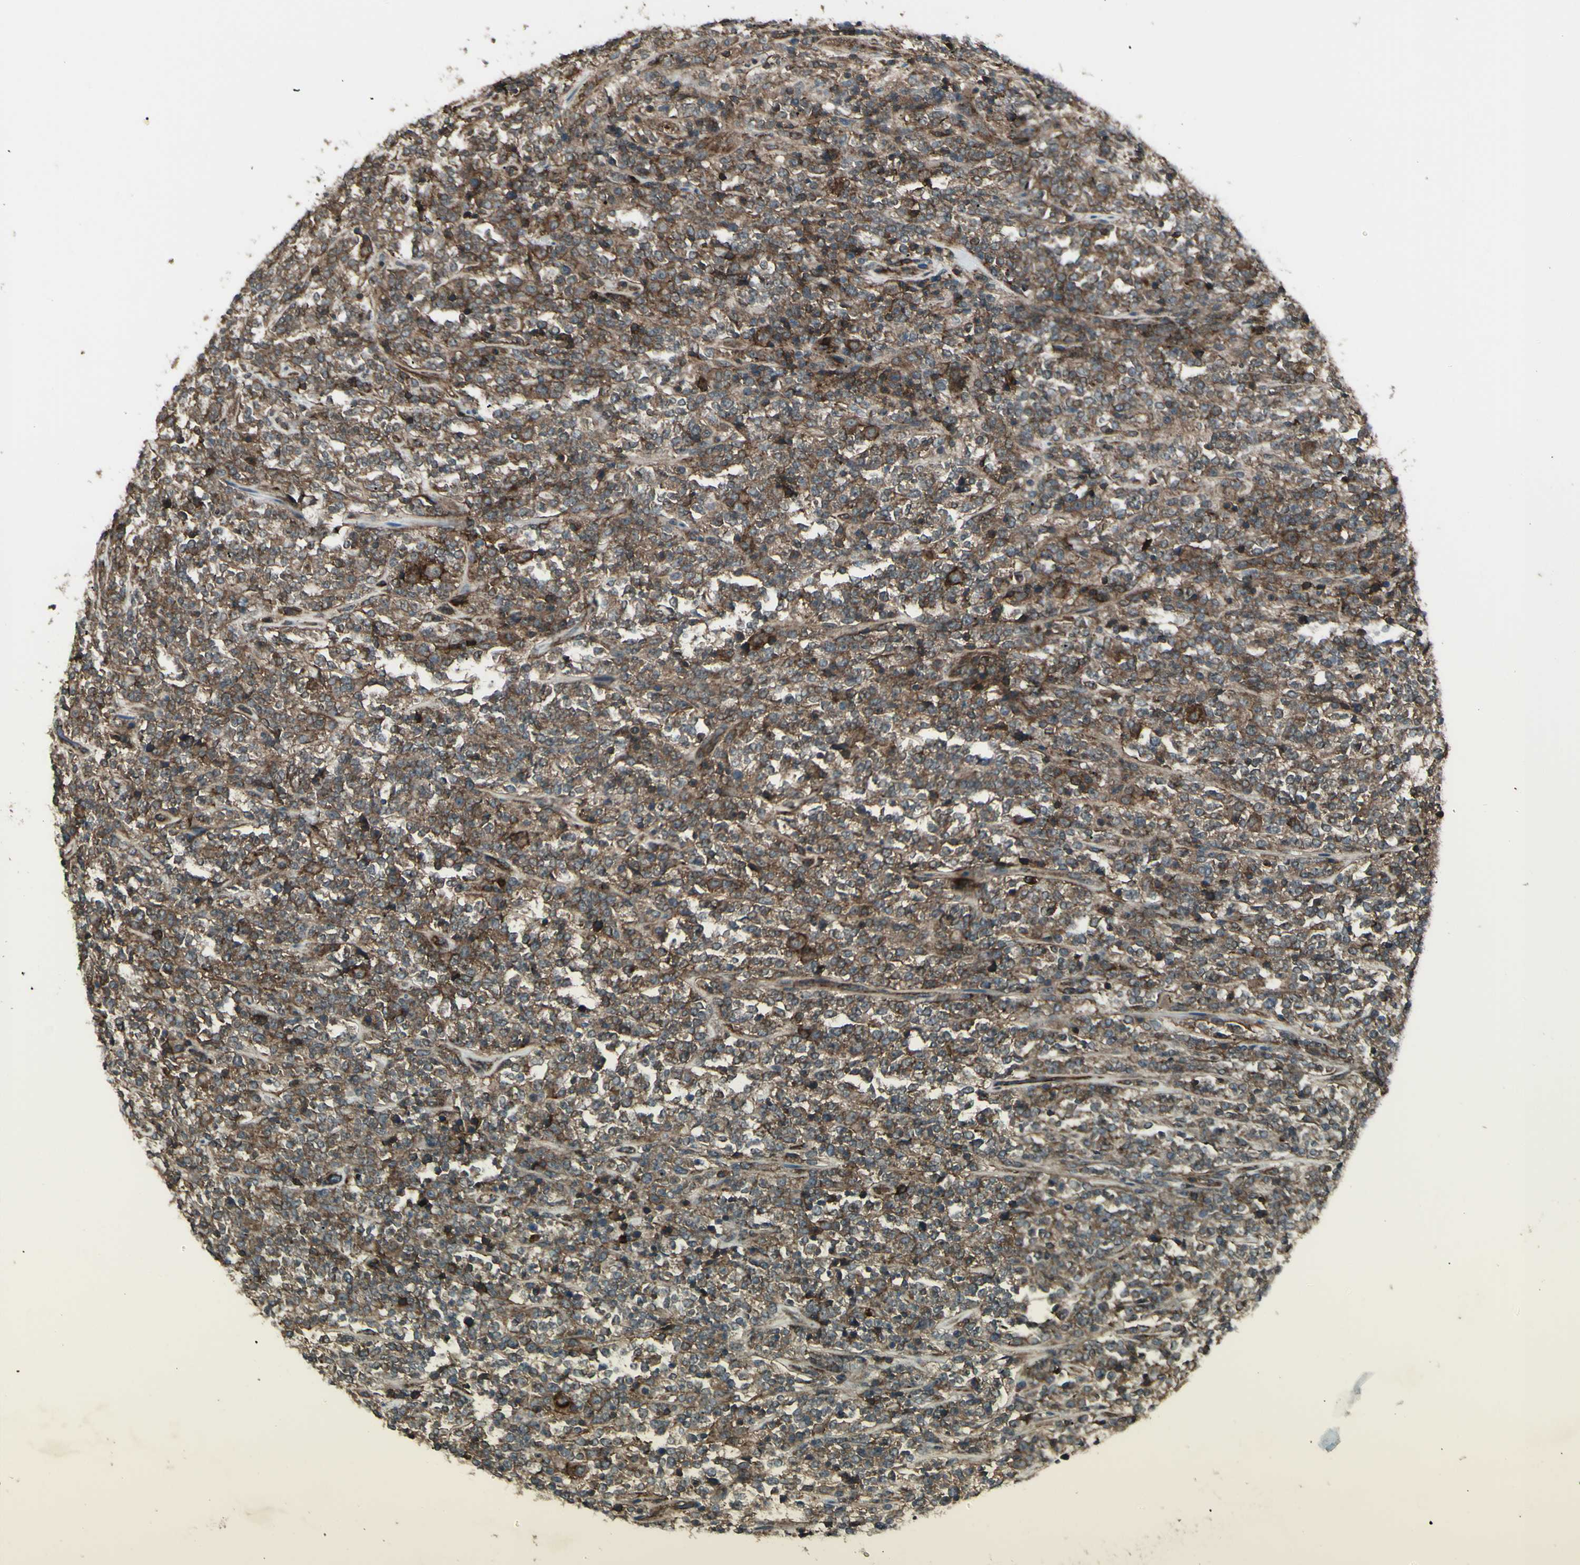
{"staining": {"intensity": "moderate", "quantity": ">75%", "location": "cytoplasmic/membranous"}, "tissue": "lymphoma", "cell_type": "Tumor cells", "image_type": "cancer", "snomed": [{"axis": "morphology", "description": "Malignant lymphoma, non-Hodgkin's type, High grade"}, {"axis": "topography", "description": "Soft tissue"}], "caption": "Moderate cytoplasmic/membranous protein expression is seen in about >75% of tumor cells in lymphoma.", "gene": "FXYD5", "patient": {"sex": "male", "age": 18}}